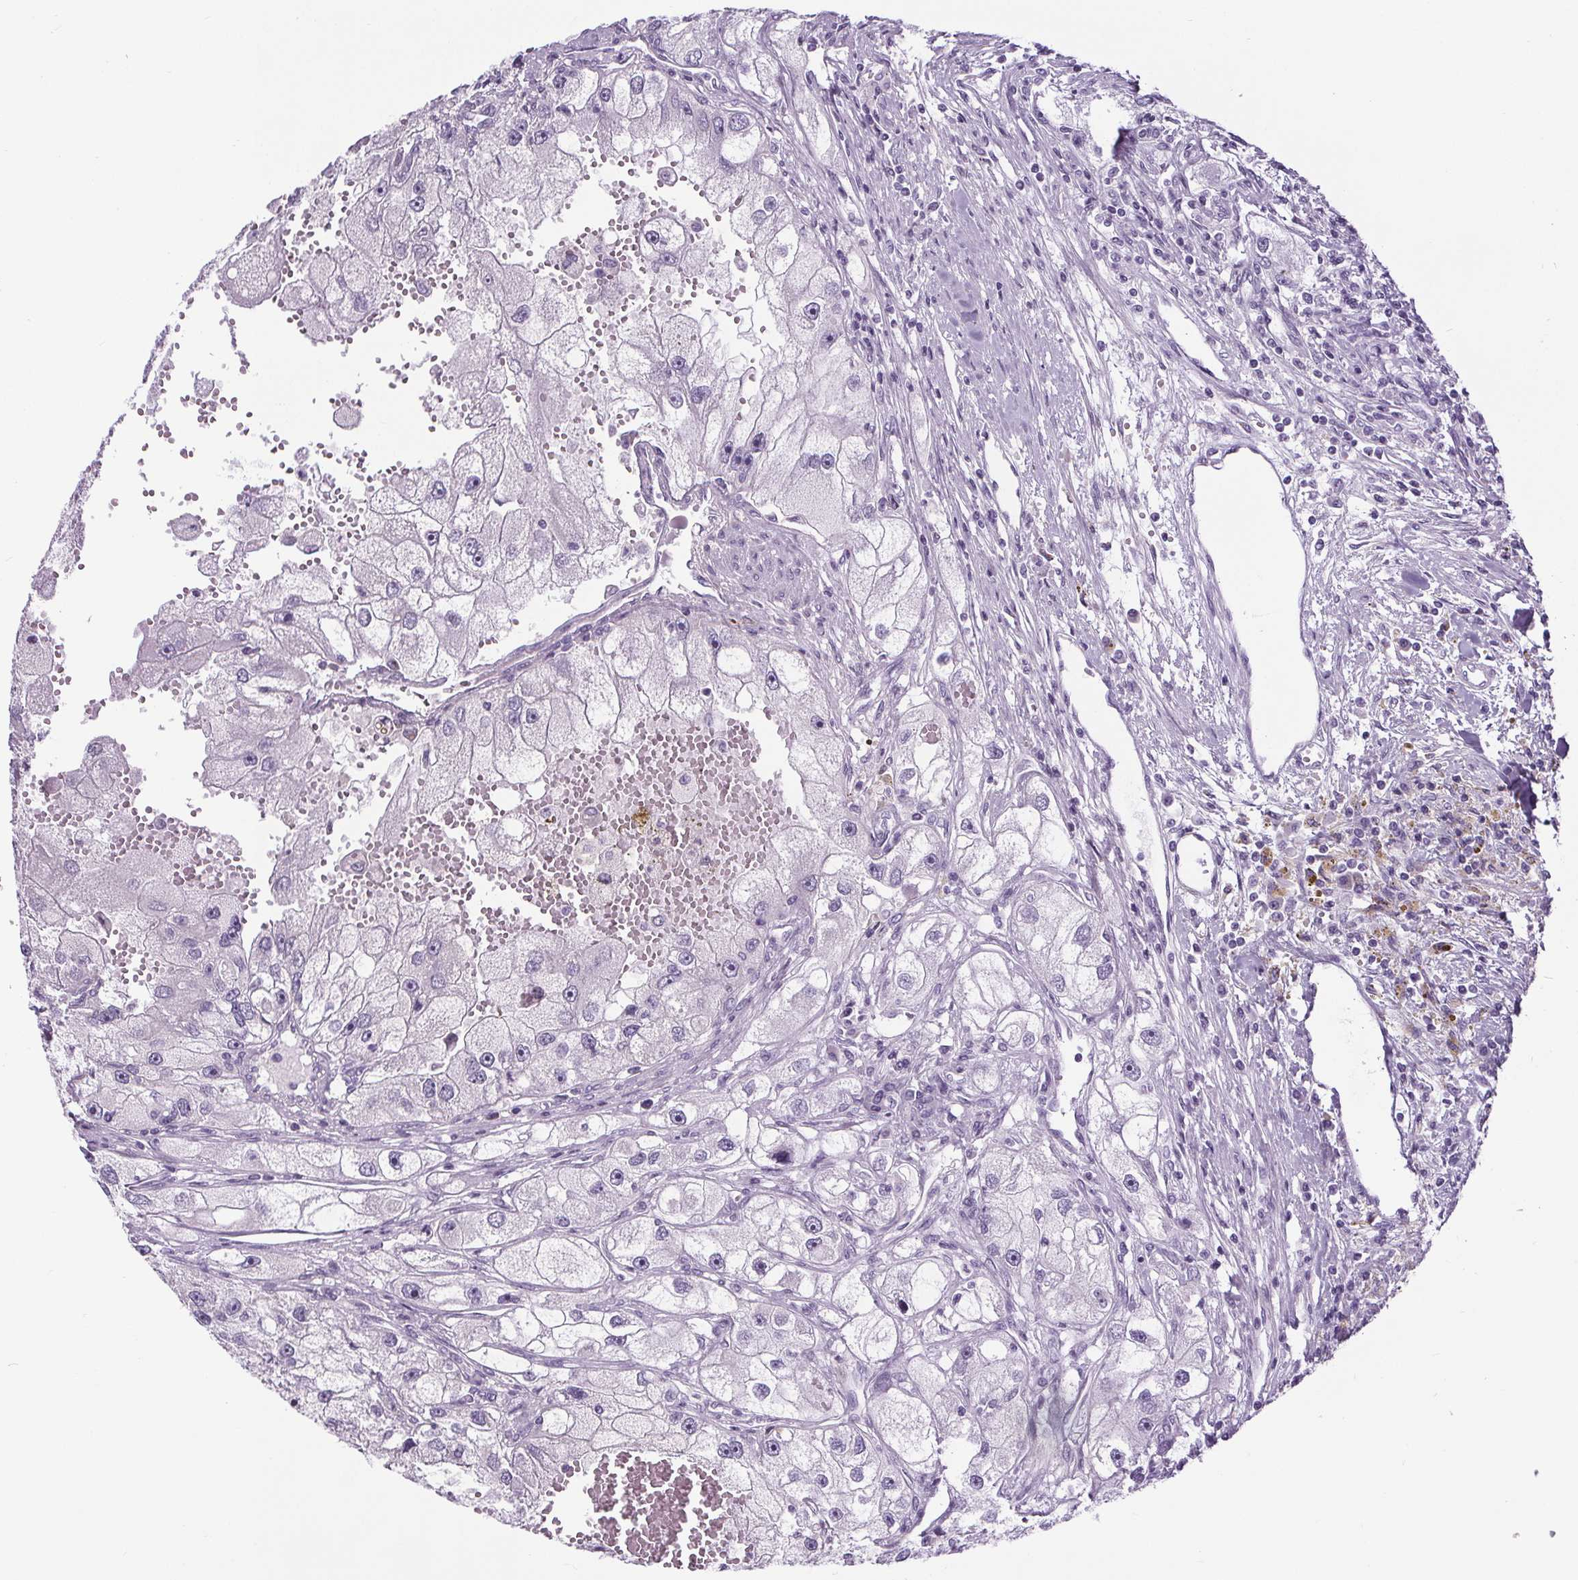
{"staining": {"intensity": "negative", "quantity": "none", "location": "none"}, "tissue": "renal cancer", "cell_type": "Tumor cells", "image_type": "cancer", "snomed": [{"axis": "morphology", "description": "Adenocarcinoma, NOS"}, {"axis": "topography", "description": "Kidney"}], "caption": "A photomicrograph of human renal cancer is negative for staining in tumor cells.", "gene": "ELAVL2", "patient": {"sex": "male", "age": 63}}